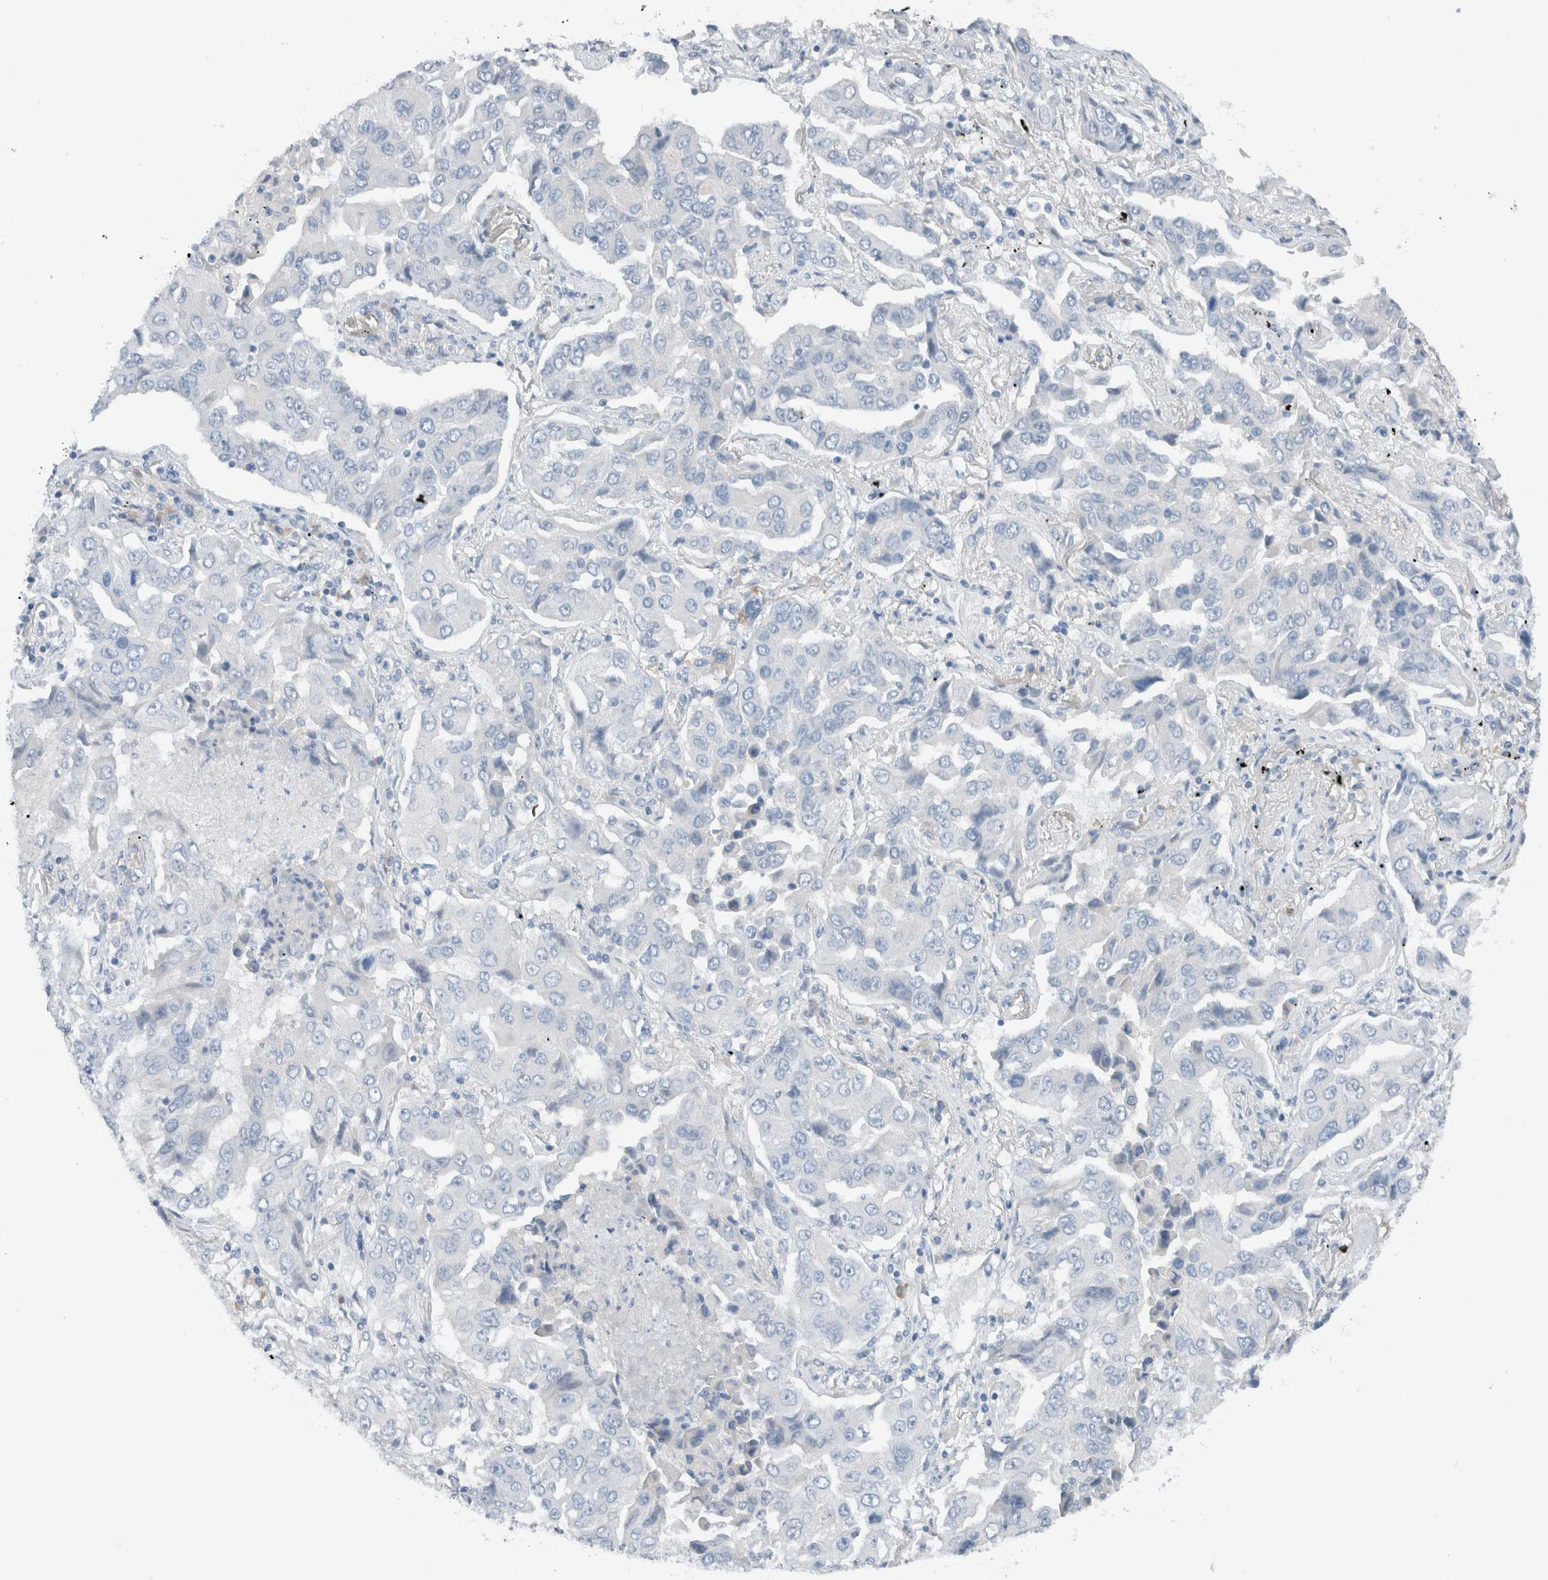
{"staining": {"intensity": "negative", "quantity": "none", "location": "none"}, "tissue": "lung cancer", "cell_type": "Tumor cells", "image_type": "cancer", "snomed": [{"axis": "morphology", "description": "Adenocarcinoma, NOS"}, {"axis": "topography", "description": "Lung"}], "caption": "Tumor cells show no significant staining in adenocarcinoma (lung).", "gene": "DUOX1", "patient": {"sex": "female", "age": 65}}